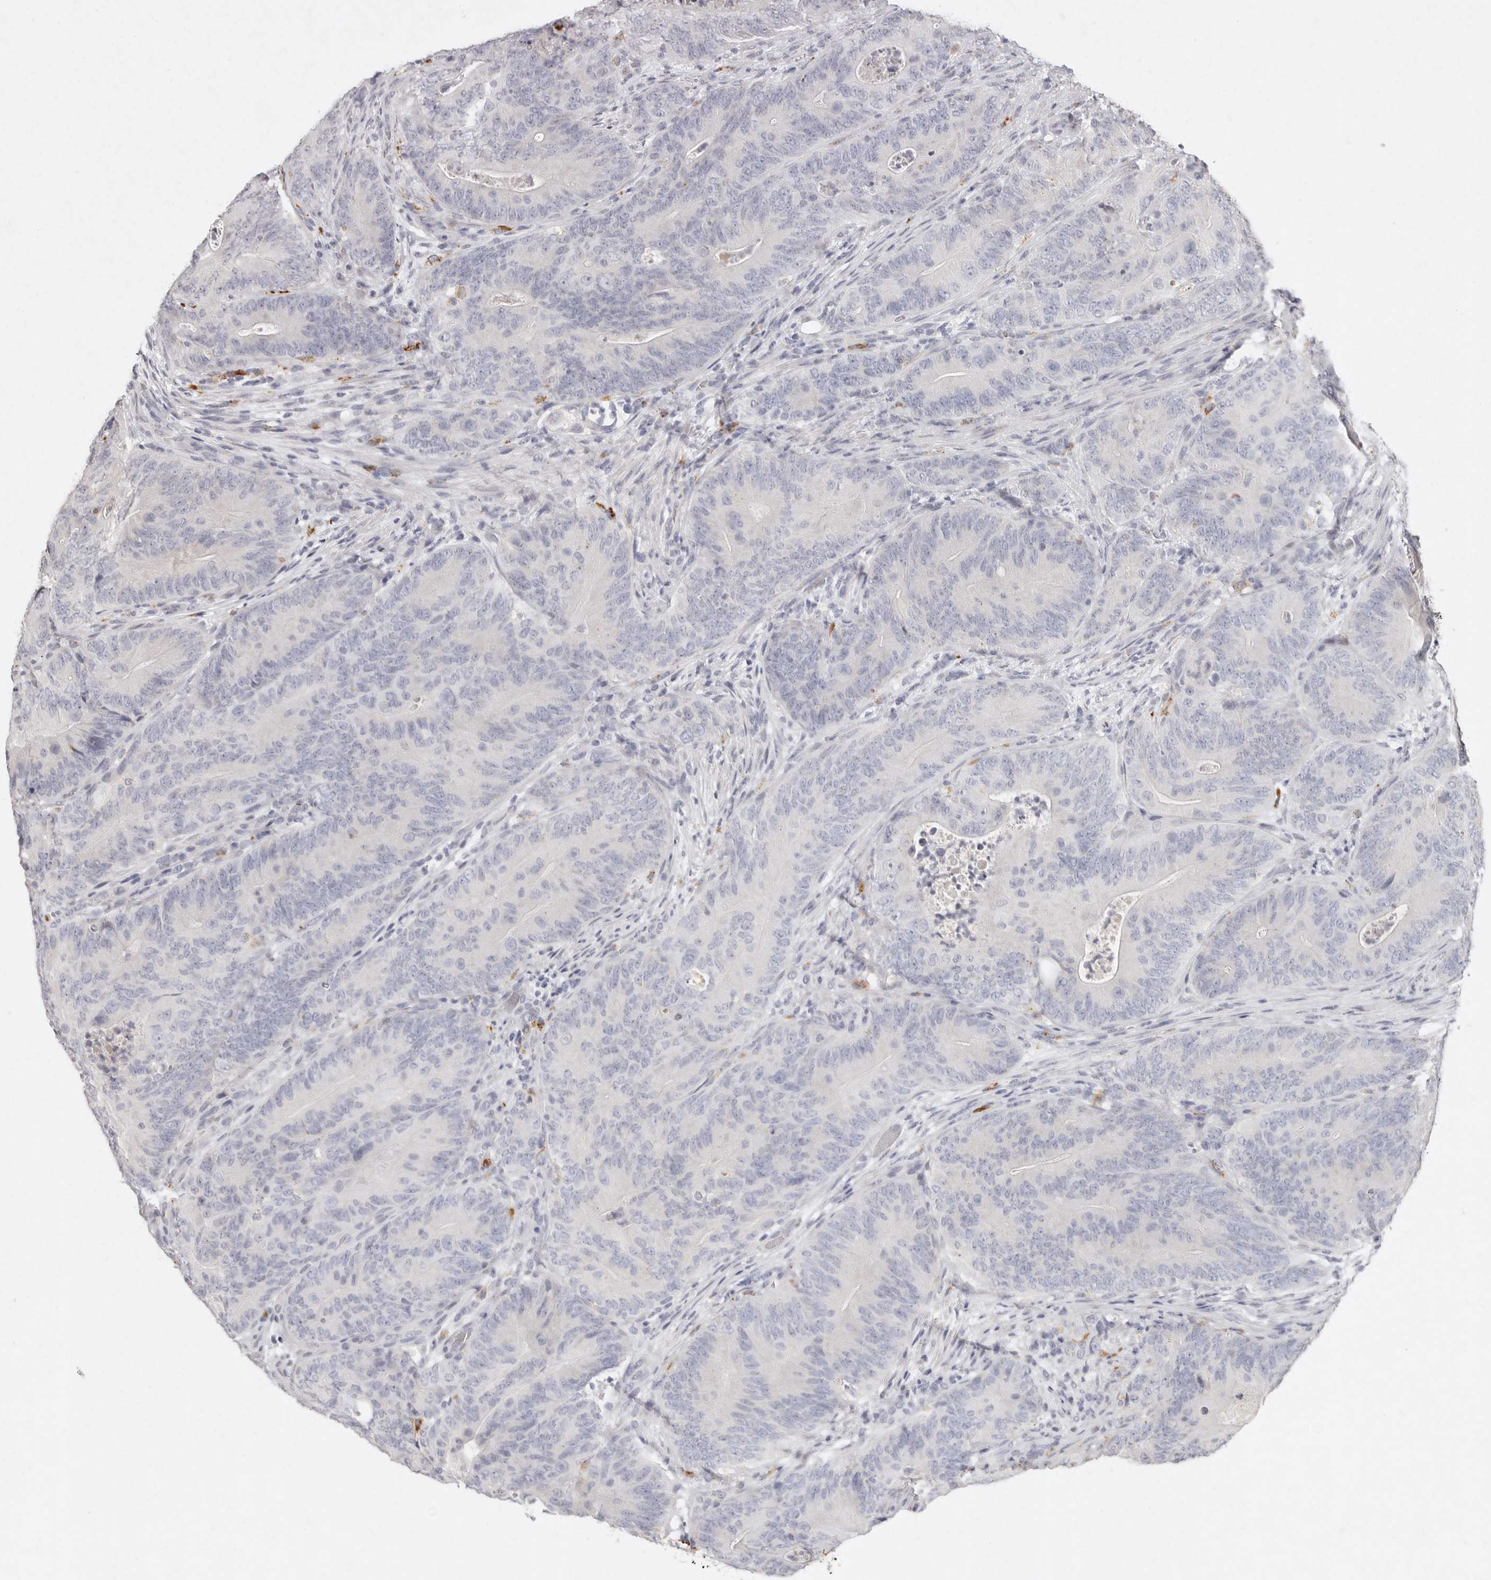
{"staining": {"intensity": "negative", "quantity": "none", "location": "none"}, "tissue": "colorectal cancer", "cell_type": "Tumor cells", "image_type": "cancer", "snomed": [{"axis": "morphology", "description": "Normal tissue, NOS"}, {"axis": "topography", "description": "Colon"}], "caption": "DAB (3,3'-diaminobenzidine) immunohistochemical staining of human colorectal cancer reveals no significant positivity in tumor cells.", "gene": "FAM185A", "patient": {"sex": "female", "age": 82}}